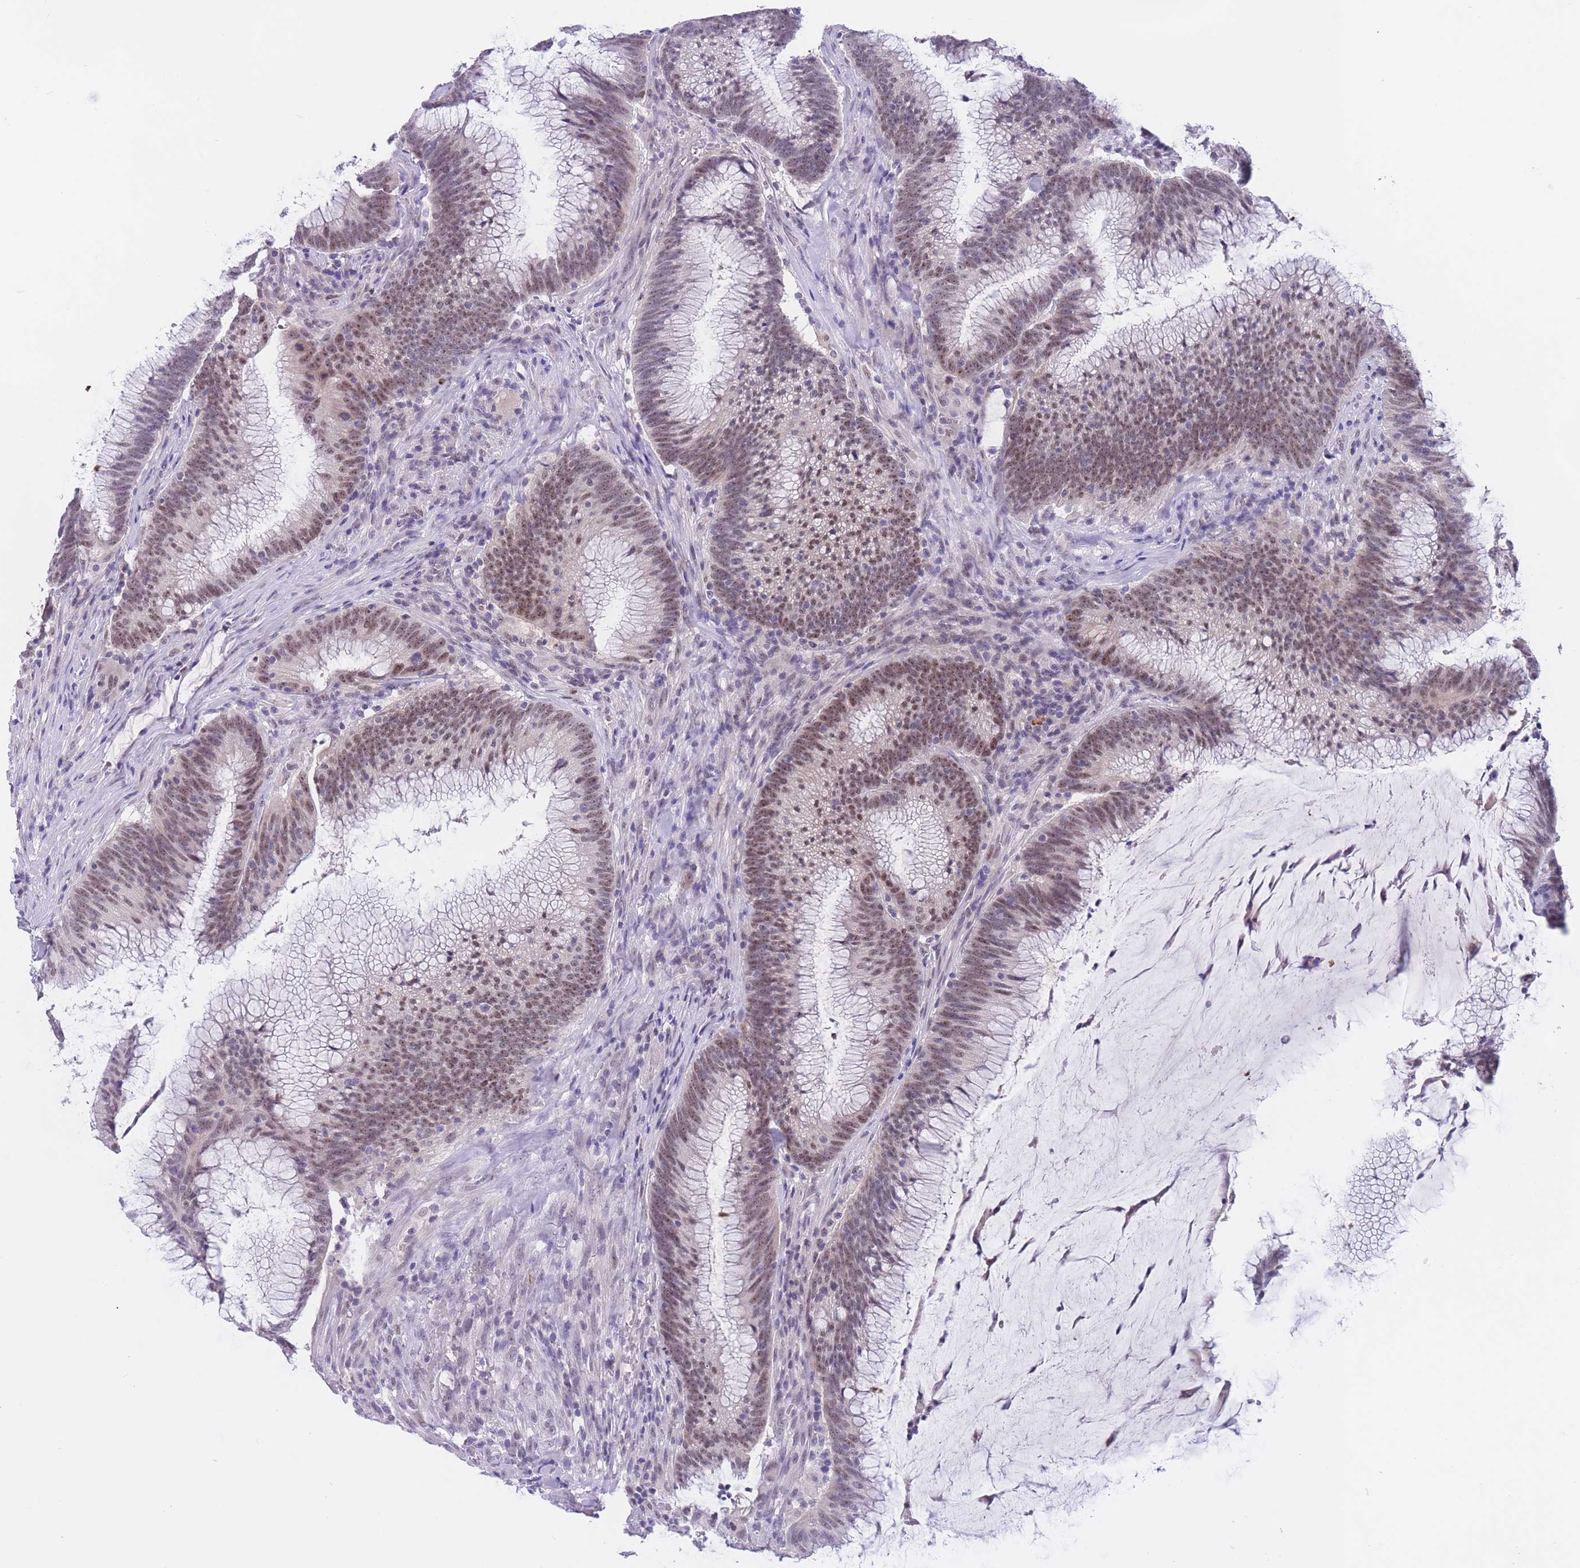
{"staining": {"intensity": "moderate", "quantity": ">75%", "location": "nuclear"}, "tissue": "colorectal cancer", "cell_type": "Tumor cells", "image_type": "cancer", "snomed": [{"axis": "morphology", "description": "Adenocarcinoma, NOS"}, {"axis": "topography", "description": "Rectum"}], "caption": "This micrograph shows colorectal adenocarcinoma stained with immunohistochemistry to label a protein in brown. The nuclear of tumor cells show moderate positivity for the protein. Nuclei are counter-stained blue.", "gene": "BOP1", "patient": {"sex": "female", "age": 77}}